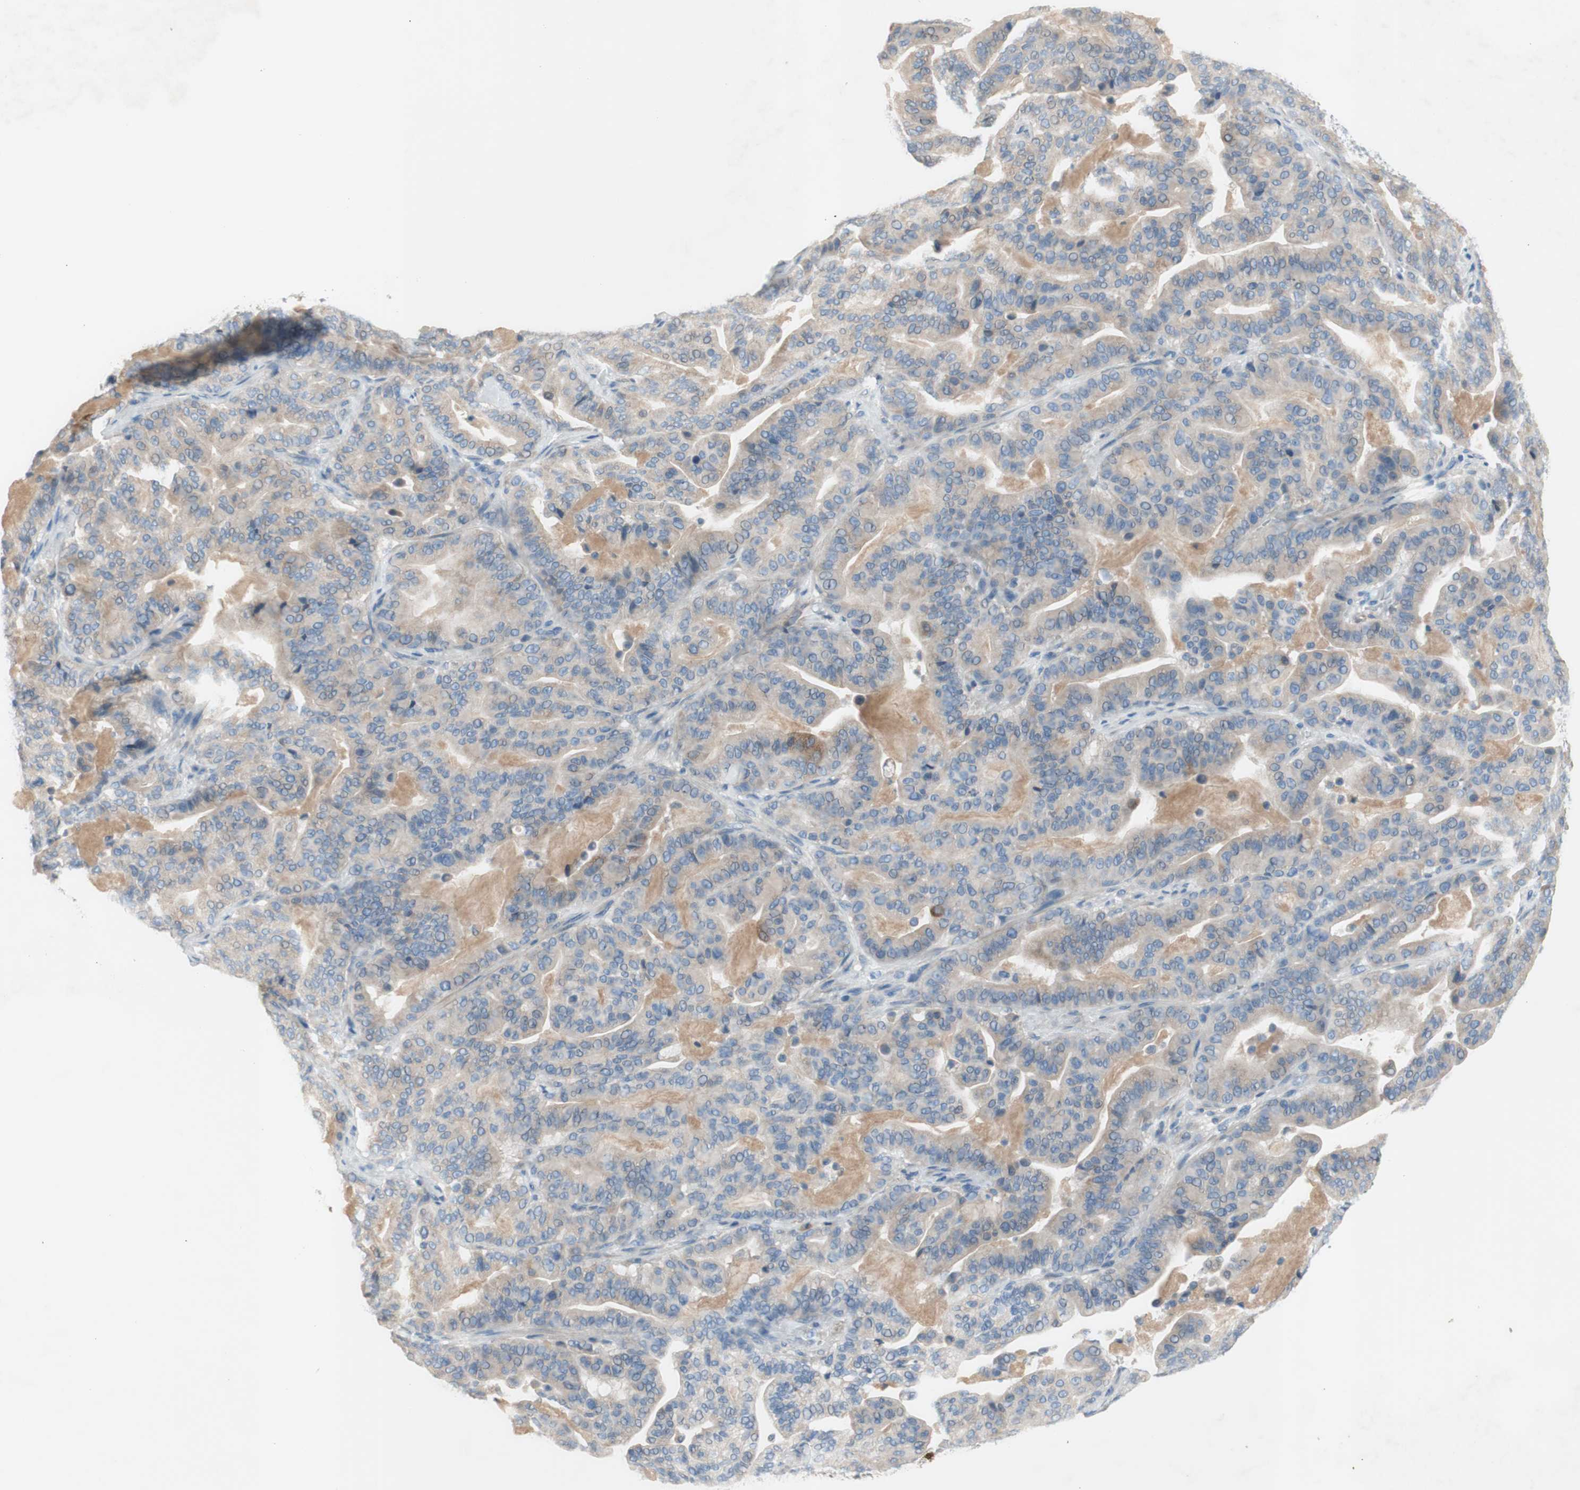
{"staining": {"intensity": "moderate", "quantity": ">75%", "location": "cytoplasmic/membranous"}, "tissue": "pancreatic cancer", "cell_type": "Tumor cells", "image_type": "cancer", "snomed": [{"axis": "morphology", "description": "Adenocarcinoma, NOS"}, {"axis": "topography", "description": "Pancreas"}], "caption": "Pancreatic adenocarcinoma was stained to show a protein in brown. There is medium levels of moderate cytoplasmic/membranous staining in approximately >75% of tumor cells.", "gene": "FDFT1", "patient": {"sex": "male", "age": 63}}